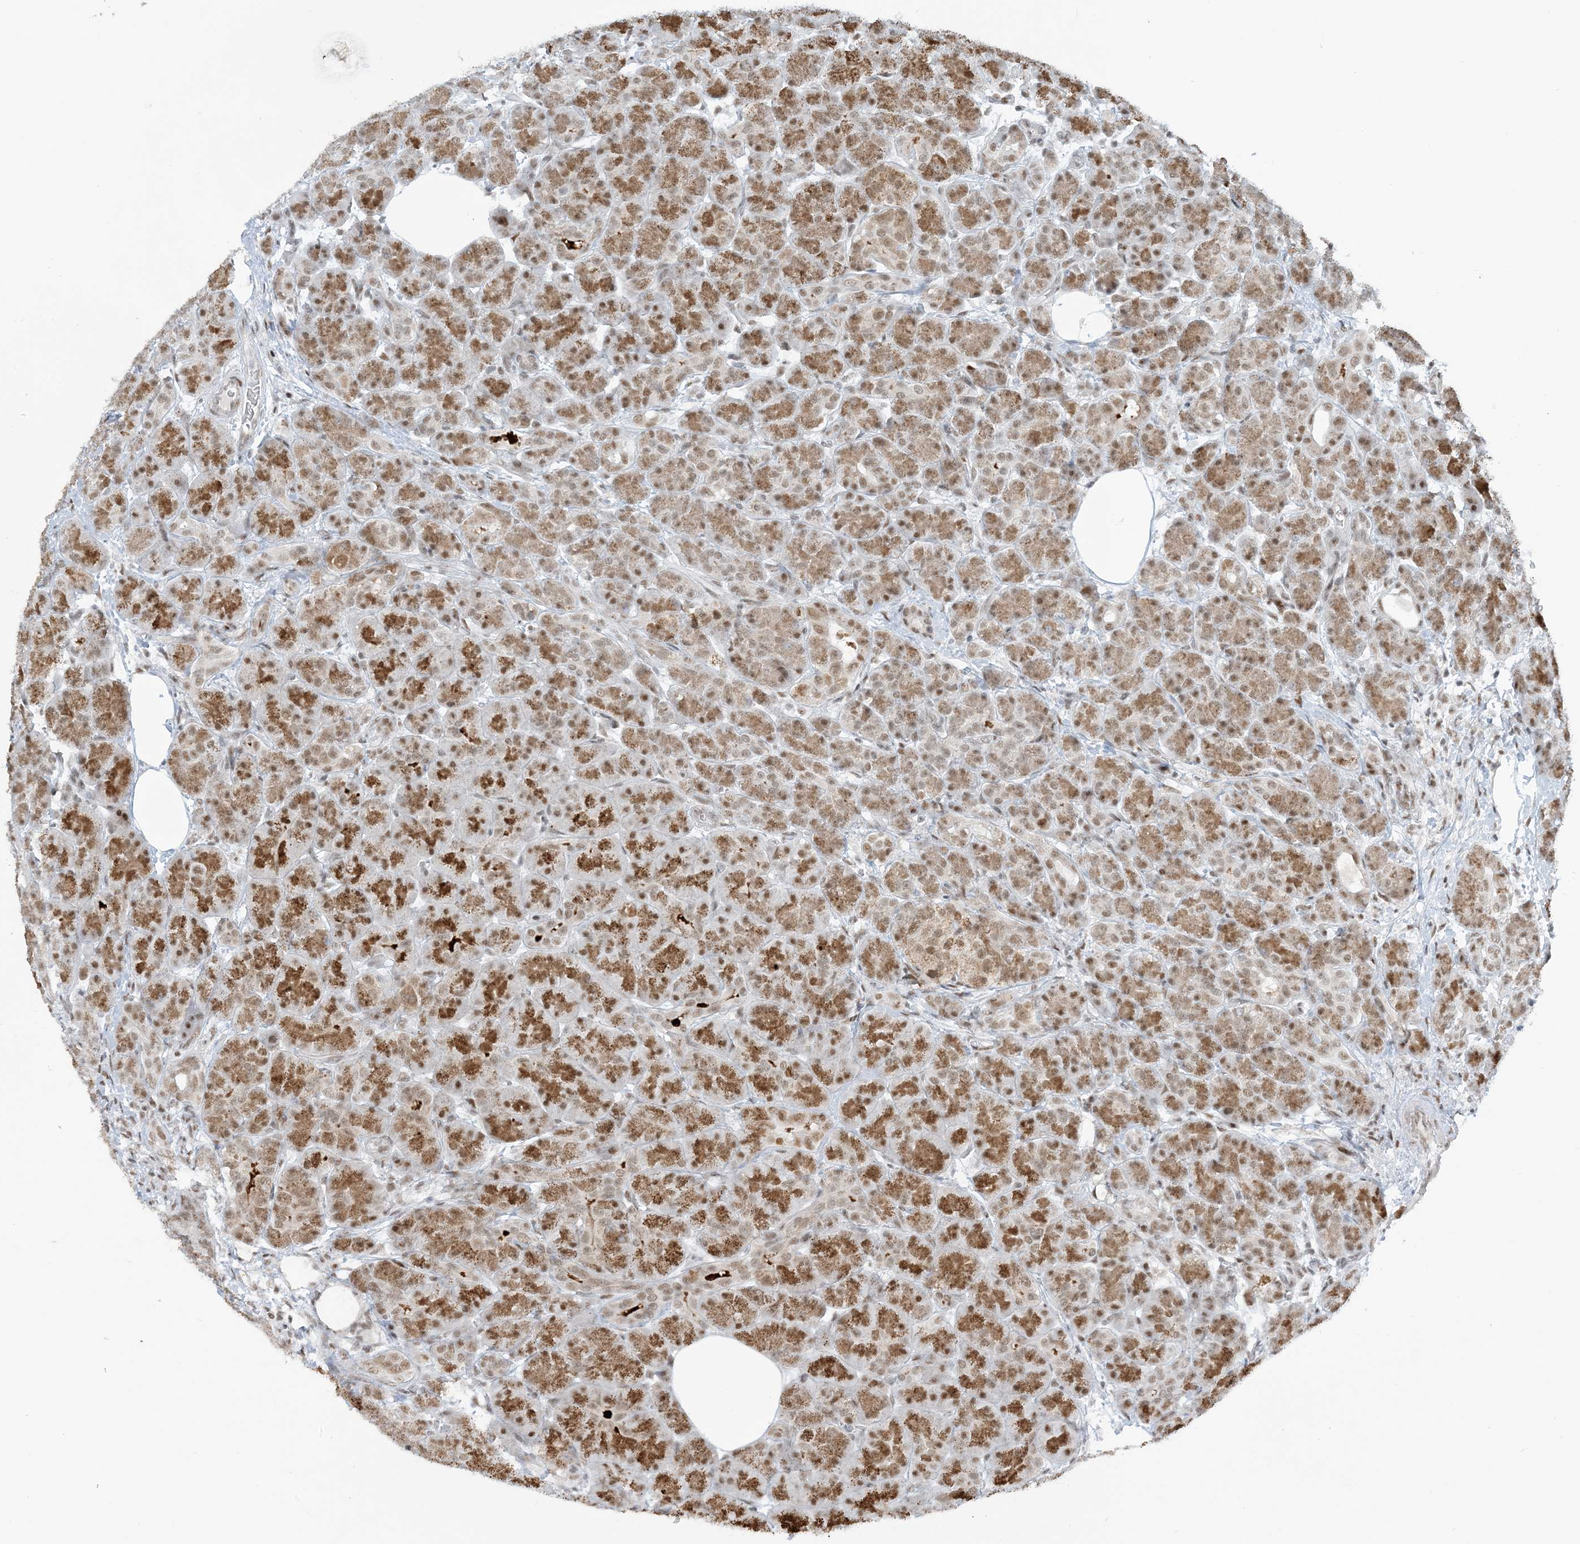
{"staining": {"intensity": "strong", "quantity": ">75%", "location": "cytoplasmic/membranous,nuclear"}, "tissue": "pancreas", "cell_type": "Exocrine glandular cells", "image_type": "normal", "snomed": [{"axis": "morphology", "description": "Normal tissue, NOS"}, {"axis": "topography", "description": "Pancreas"}], "caption": "Unremarkable pancreas exhibits strong cytoplasmic/membranous,nuclear positivity in about >75% of exocrine glandular cells.", "gene": "ECT2L", "patient": {"sex": "male", "age": 63}}